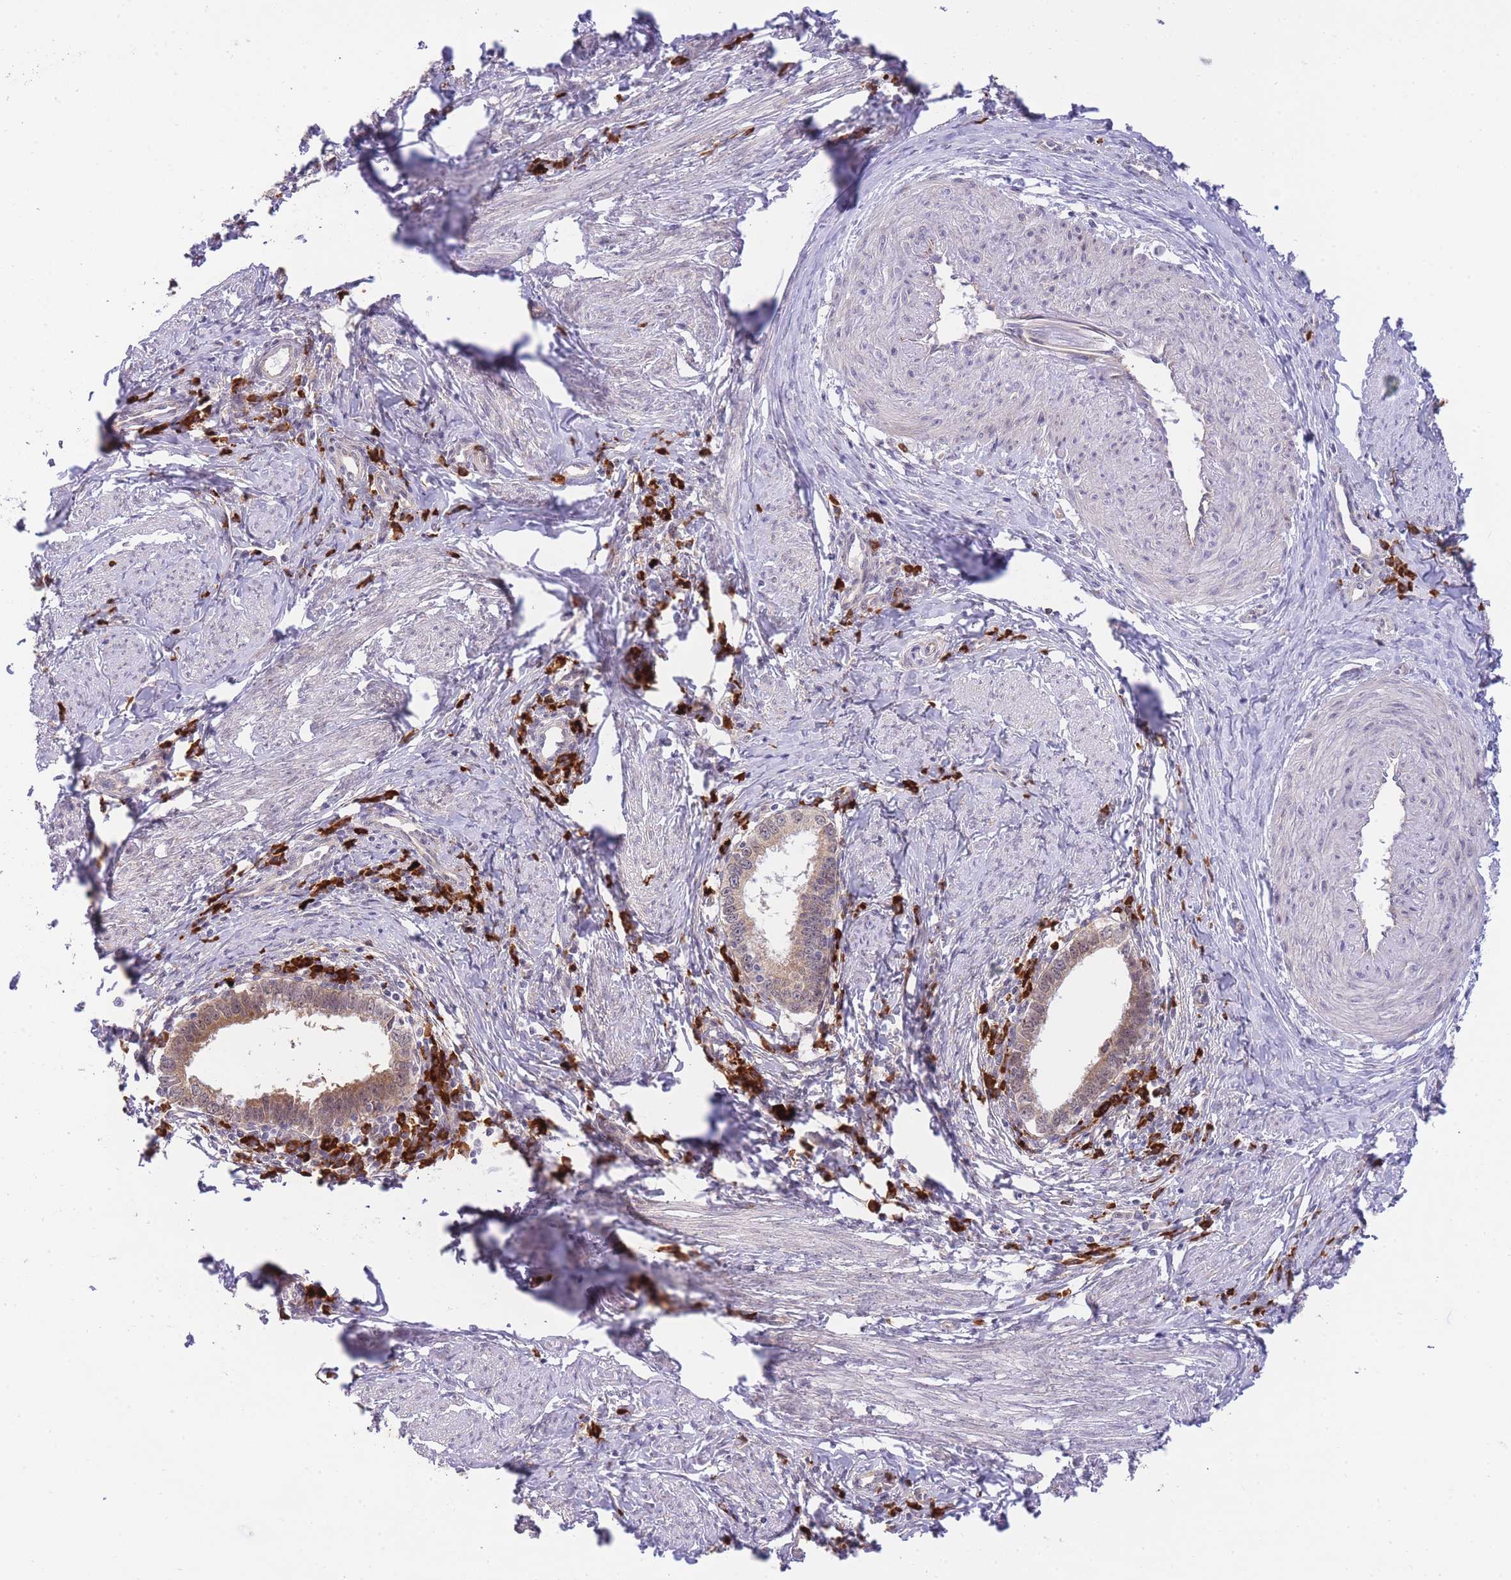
{"staining": {"intensity": "moderate", "quantity": ">75%", "location": "cytoplasmic/membranous"}, "tissue": "cervical cancer", "cell_type": "Tumor cells", "image_type": "cancer", "snomed": [{"axis": "morphology", "description": "Adenocarcinoma, NOS"}, {"axis": "topography", "description": "Cervix"}], "caption": "Cervical adenocarcinoma was stained to show a protein in brown. There is medium levels of moderate cytoplasmic/membranous expression in approximately >75% of tumor cells.", "gene": "EXOSC8", "patient": {"sex": "female", "age": 36}}